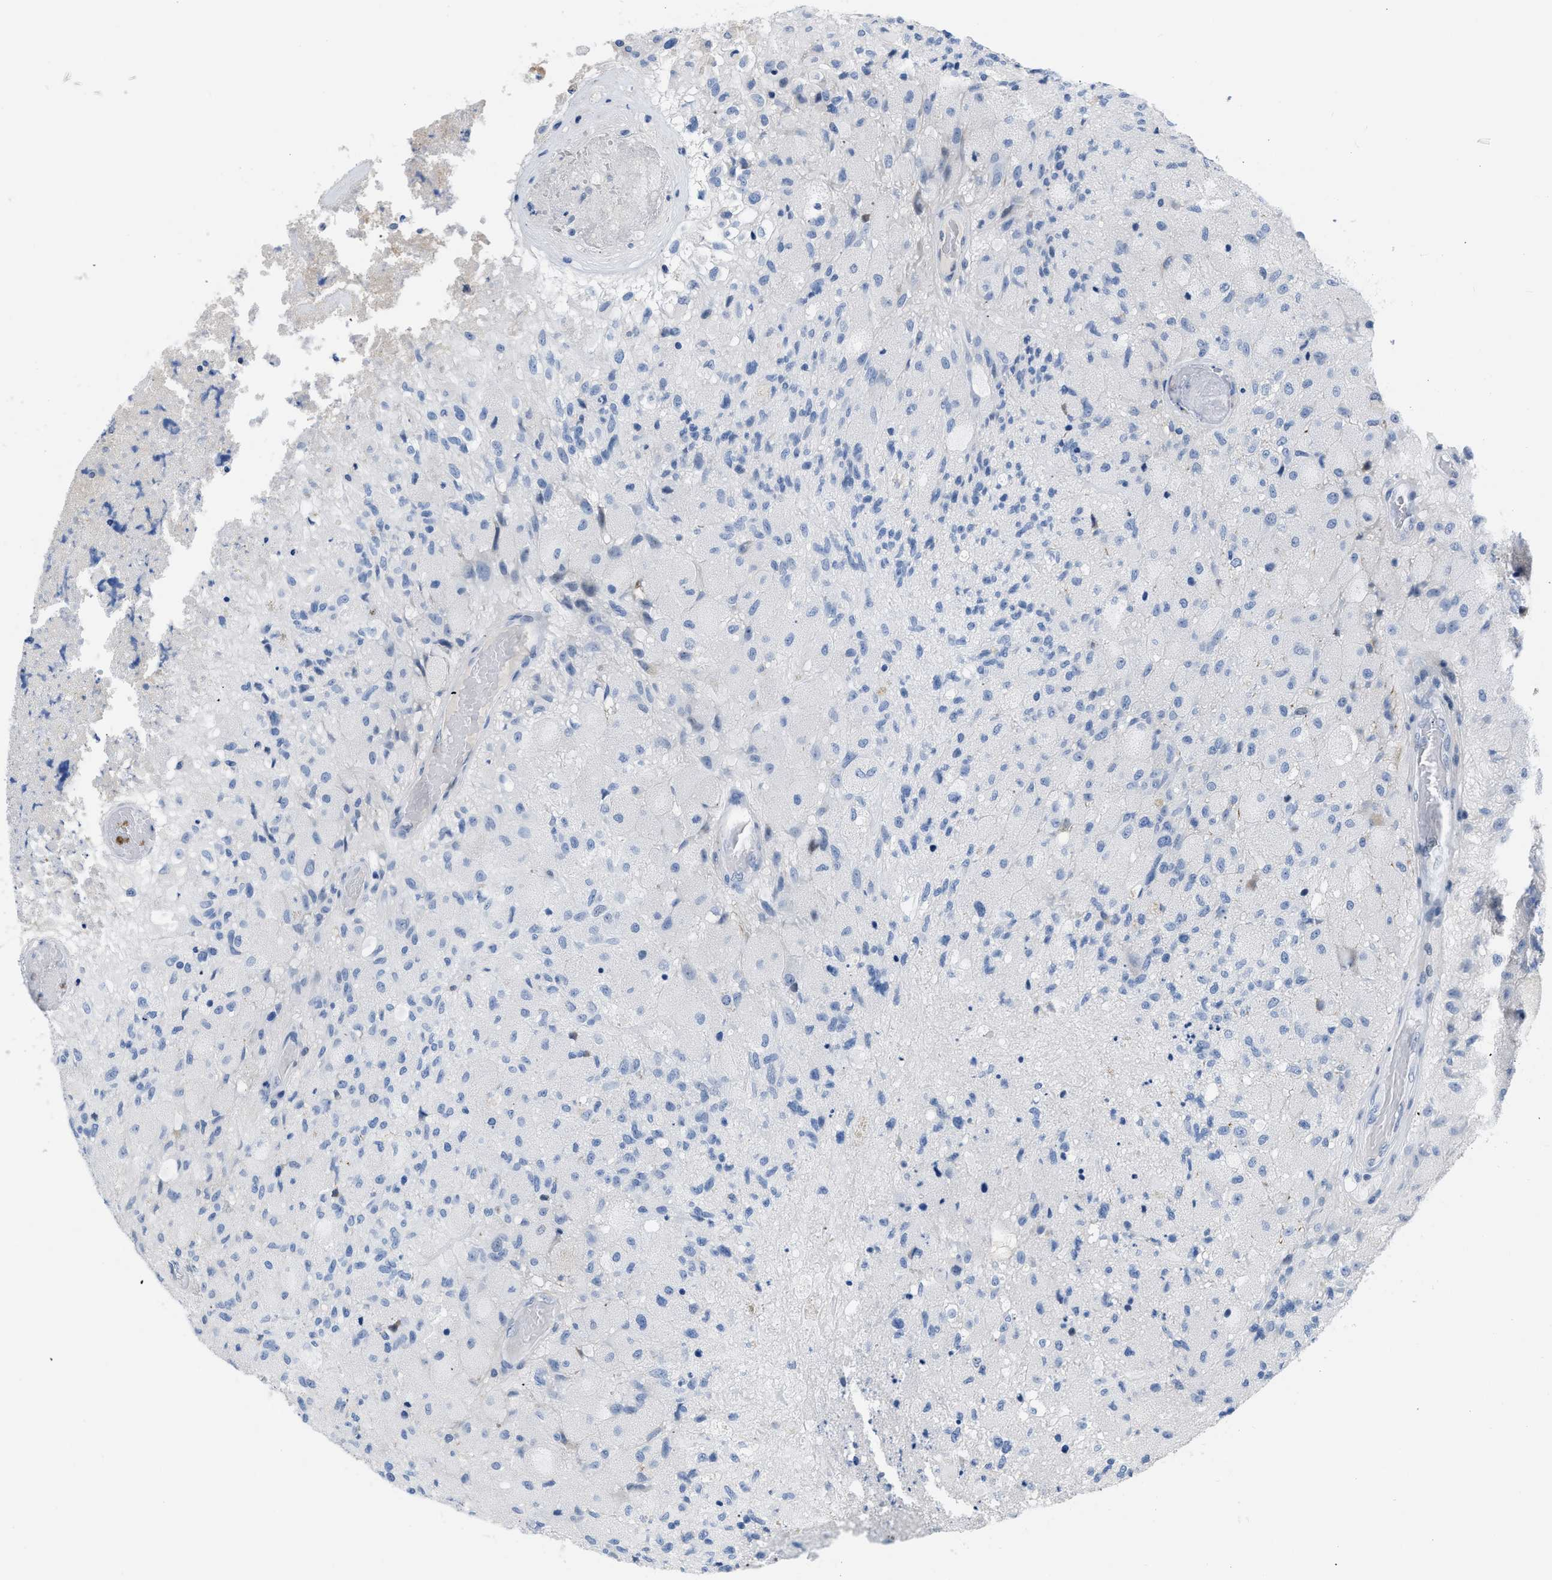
{"staining": {"intensity": "negative", "quantity": "none", "location": "none"}, "tissue": "glioma", "cell_type": "Tumor cells", "image_type": "cancer", "snomed": [{"axis": "morphology", "description": "Normal tissue, NOS"}, {"axis": "morphology", "description": "Glioma, malignant, High grade"}, {"axis": "topography", "description": "Cerebral cortex"}], "caption": "High-grade glioma (malignant) was stained to show a protein in brown. There is no significant positivity in tumor cells.", "gene": "BOLL", "patient": {"sex": "male", "age": 77}}